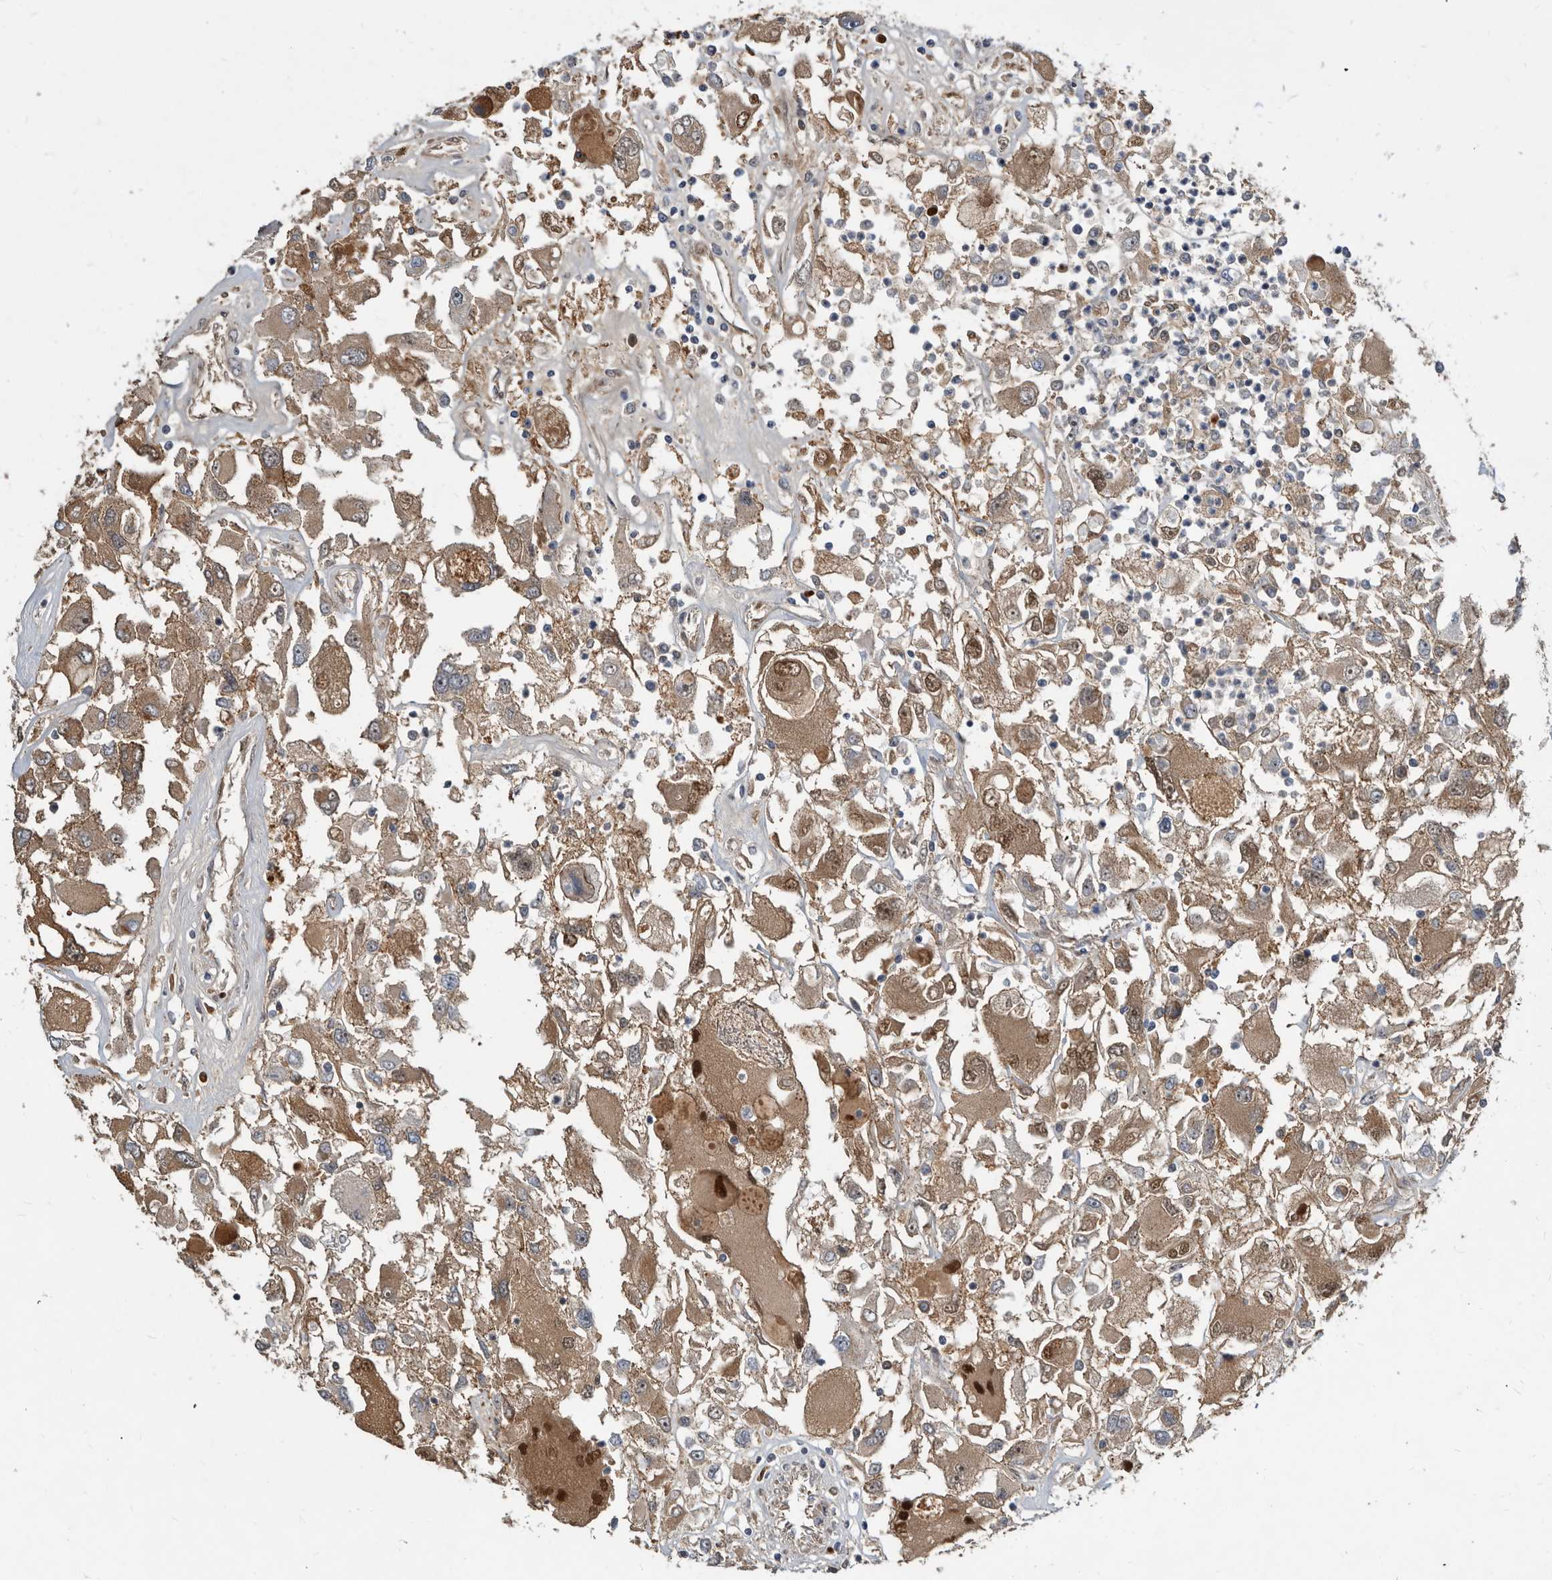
{"staining": {"intensity": "moderate", "quantity": ">75%", "location": "cytoplasmic/membranous"}, "tissue": "renal cancer", "cell_type": "Tumor cells", "image_type": "cancer", "snomed": [{"axis": "morphology", "description": "Adenocarcinoma, NOS"}, {"axis": "topography", "description": "Kidney"}], "caption": "DAB (3,3'-diaminobenzidine) immunohistochemical staining of renal cancer (adenocarcinoma) displays moderate cytoplasmic/membranous protein positivity in about >75% of tumor cells.", "gene": "PI15", "patient": {"sex": "female", "age": 52}}